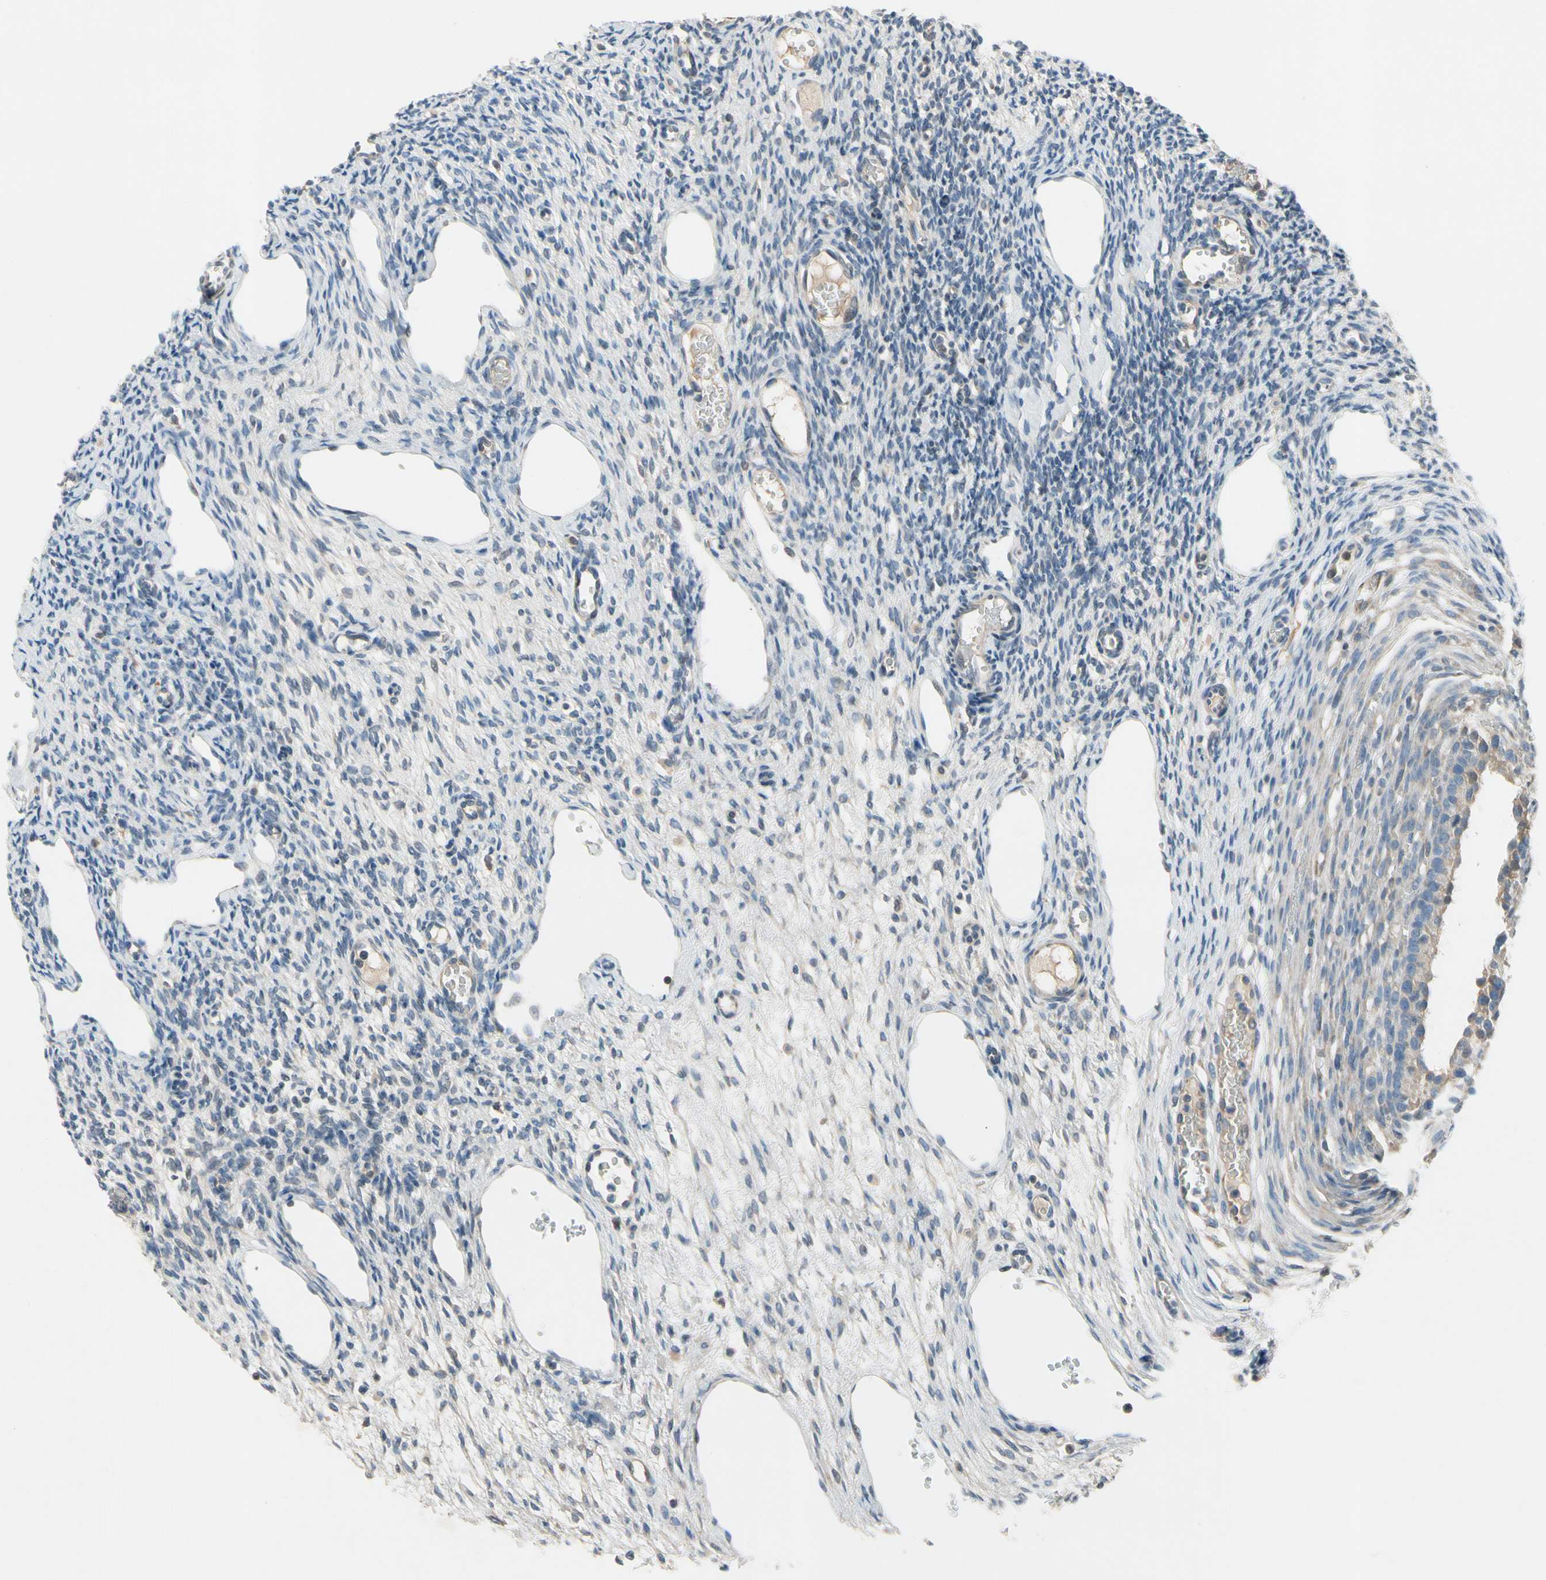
{"staining": {"intensity": "weak", "quantity": ">75%", "location": "cytoplasmic/membranous"}, "tissue": "ovary", "cell_type": "Follicle cells", "image_type": "normal", "snomed": [{"axis": "morphology", "description": "Normal tissue, NOS"}, {"axis": "topography", "description": "Ovary"}], "caption": "Brown immunohistochemical staining in unremarkable human ovary exhibits weak cytoplasmic/membranous staining in about >75% of follicle cells. The staining was performed using DAB to visualize the protein expression in brown, while the nuclei were stained in blue with hematoxylin (Magnification: 20x).", "gene": "PIP5K1B", "patient": {"sex": "female", "age": 33}}